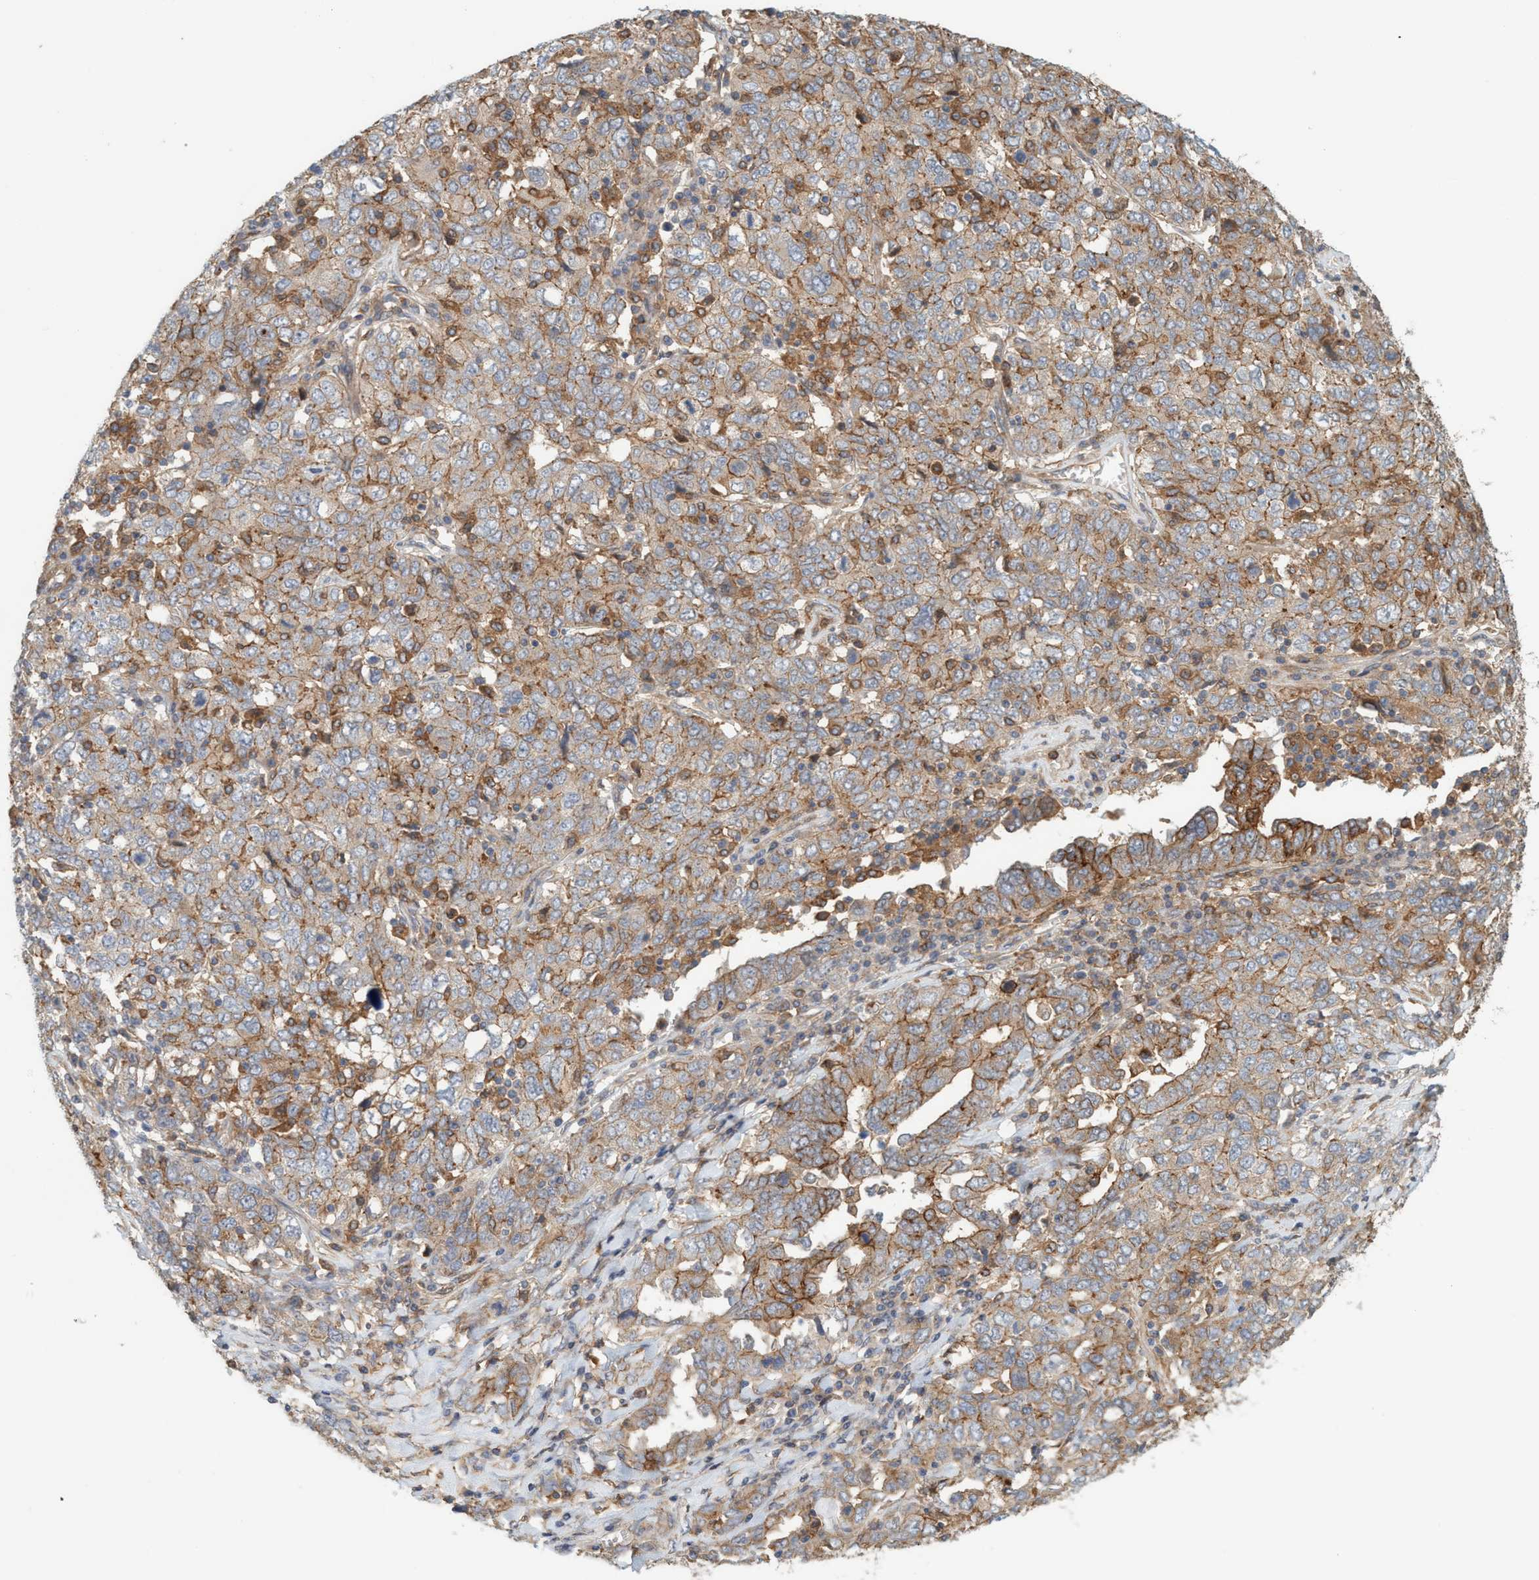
{"staining": {"intensity": "moderate", "quantity": "25%-75%", "location": "cytoplasmic/membranous"}, "tissue": "ovarian cancer", "cell_type": "Tumor cells", "image_type": "cancer", "snomed": [{"axis": "morphology", "description": "Carcinoma, endometroid"}, {"axis": "topography", "description": "Ovary"}], "caption": "Protein analysis of ovarian cancer tissue demonstrates moderate cytoplasmic/membranous expression in about 25%-75% of tumor cells. The staining was performed using DAB (3,3'-diaminobenzidine), with brown indicating positive protein expression. Nuclei are stained blue with hematoxylin.", "gene": "SPECC1", "patient": {"sex": "female", "age": 62}}